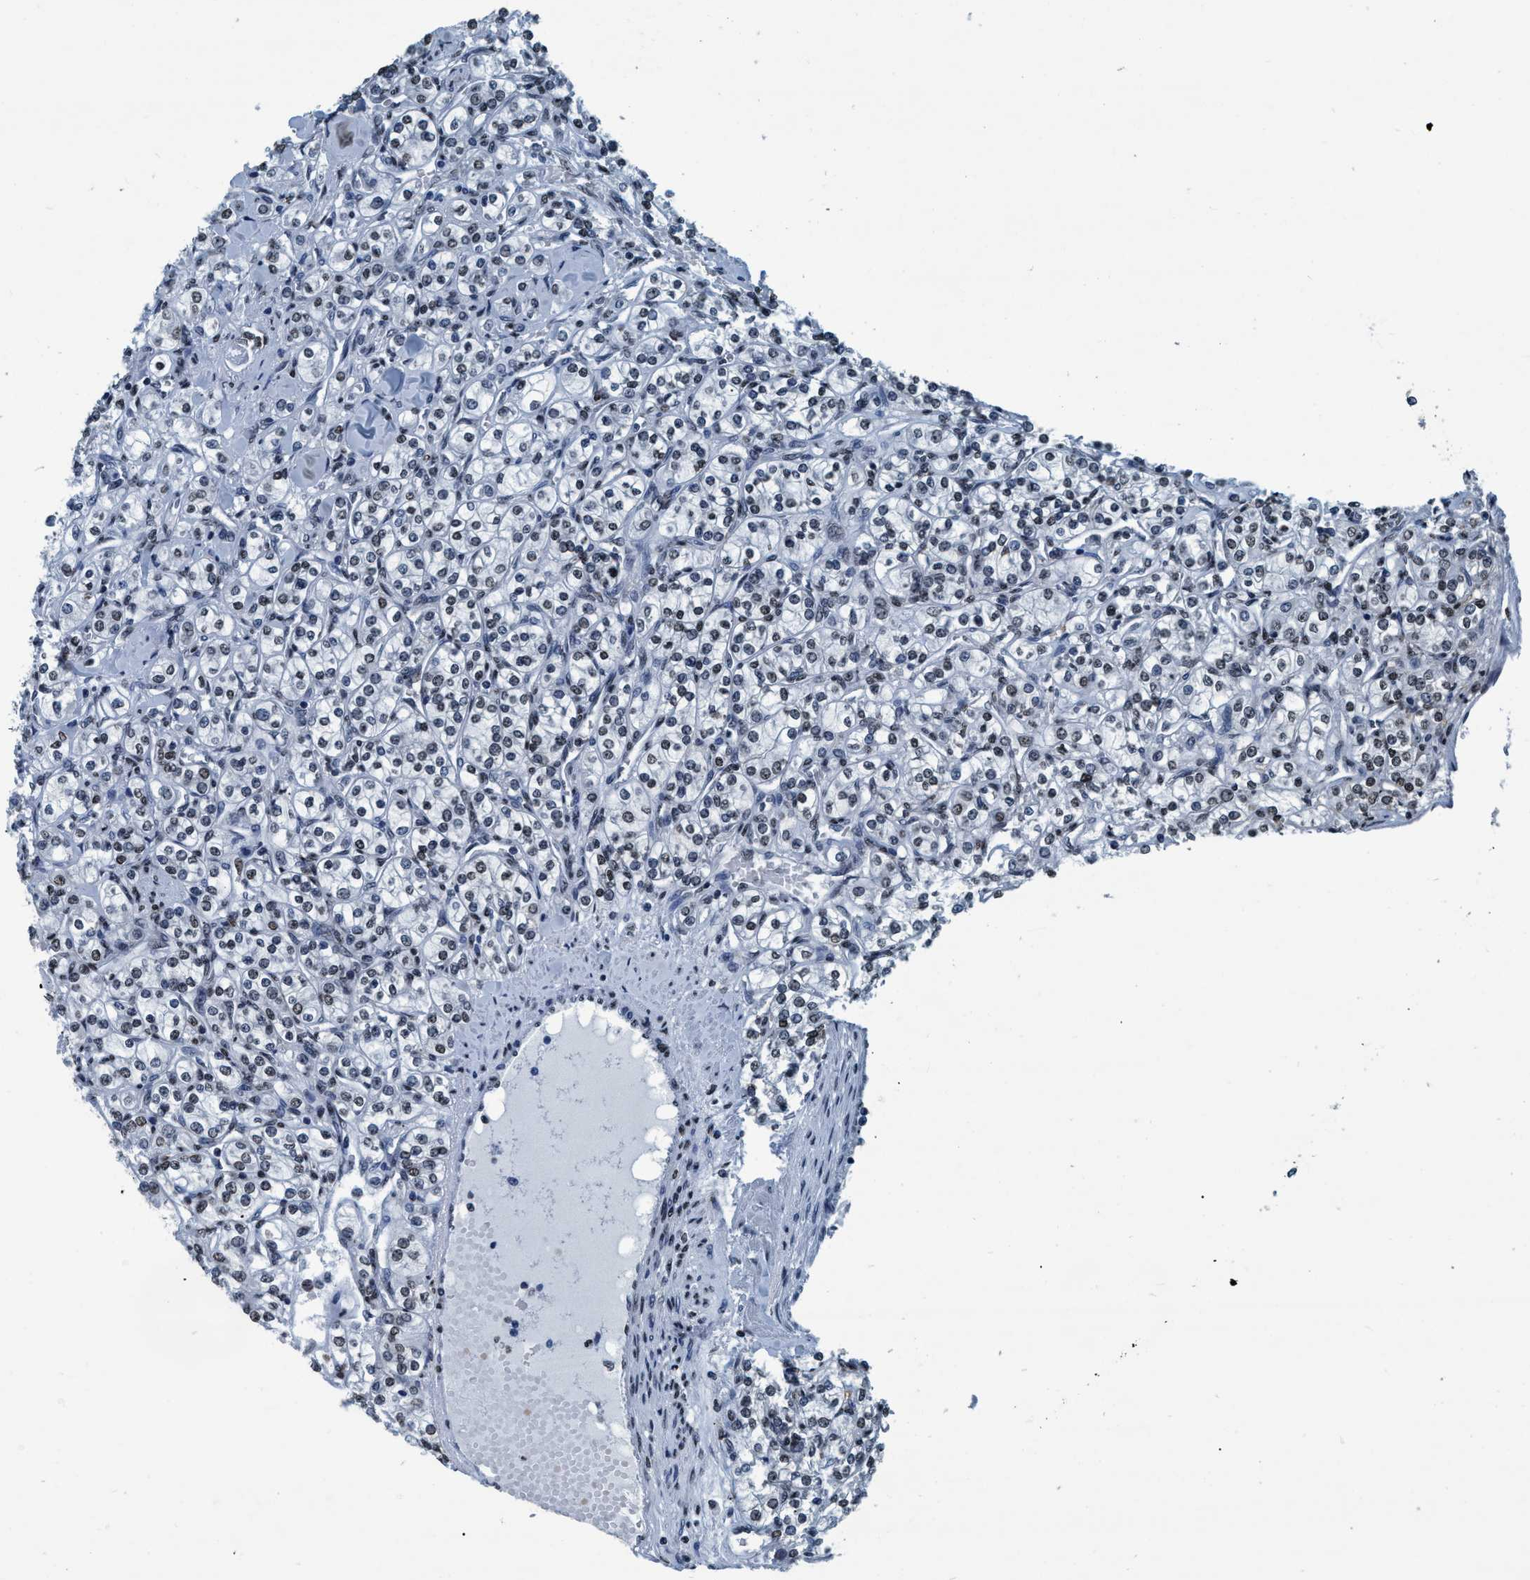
{"staining": {"intensity": "weak", "quantity": ">75%", "location": "nuclear"}, "tissue": "renal cancer", "cell_type": "Tumor cells", "image_type": "cancer", "snomed": [{"axis": "morphology", "description": "Adenocarcinoma, NOS"}, {"axis": "topography", "description": "Kidney"}], "caption": "Brown immunohistochemical staining in adenocarcinoma (renal) displays weak nuclear positivity in about >75% of tumor cells. The staining was performed using DAB, with brown indicating positive protein expression. Nuclei are stained blue with hematoxylin.", "gene": "CCNE2", "patient": {"sex": "male", "age": 77}}